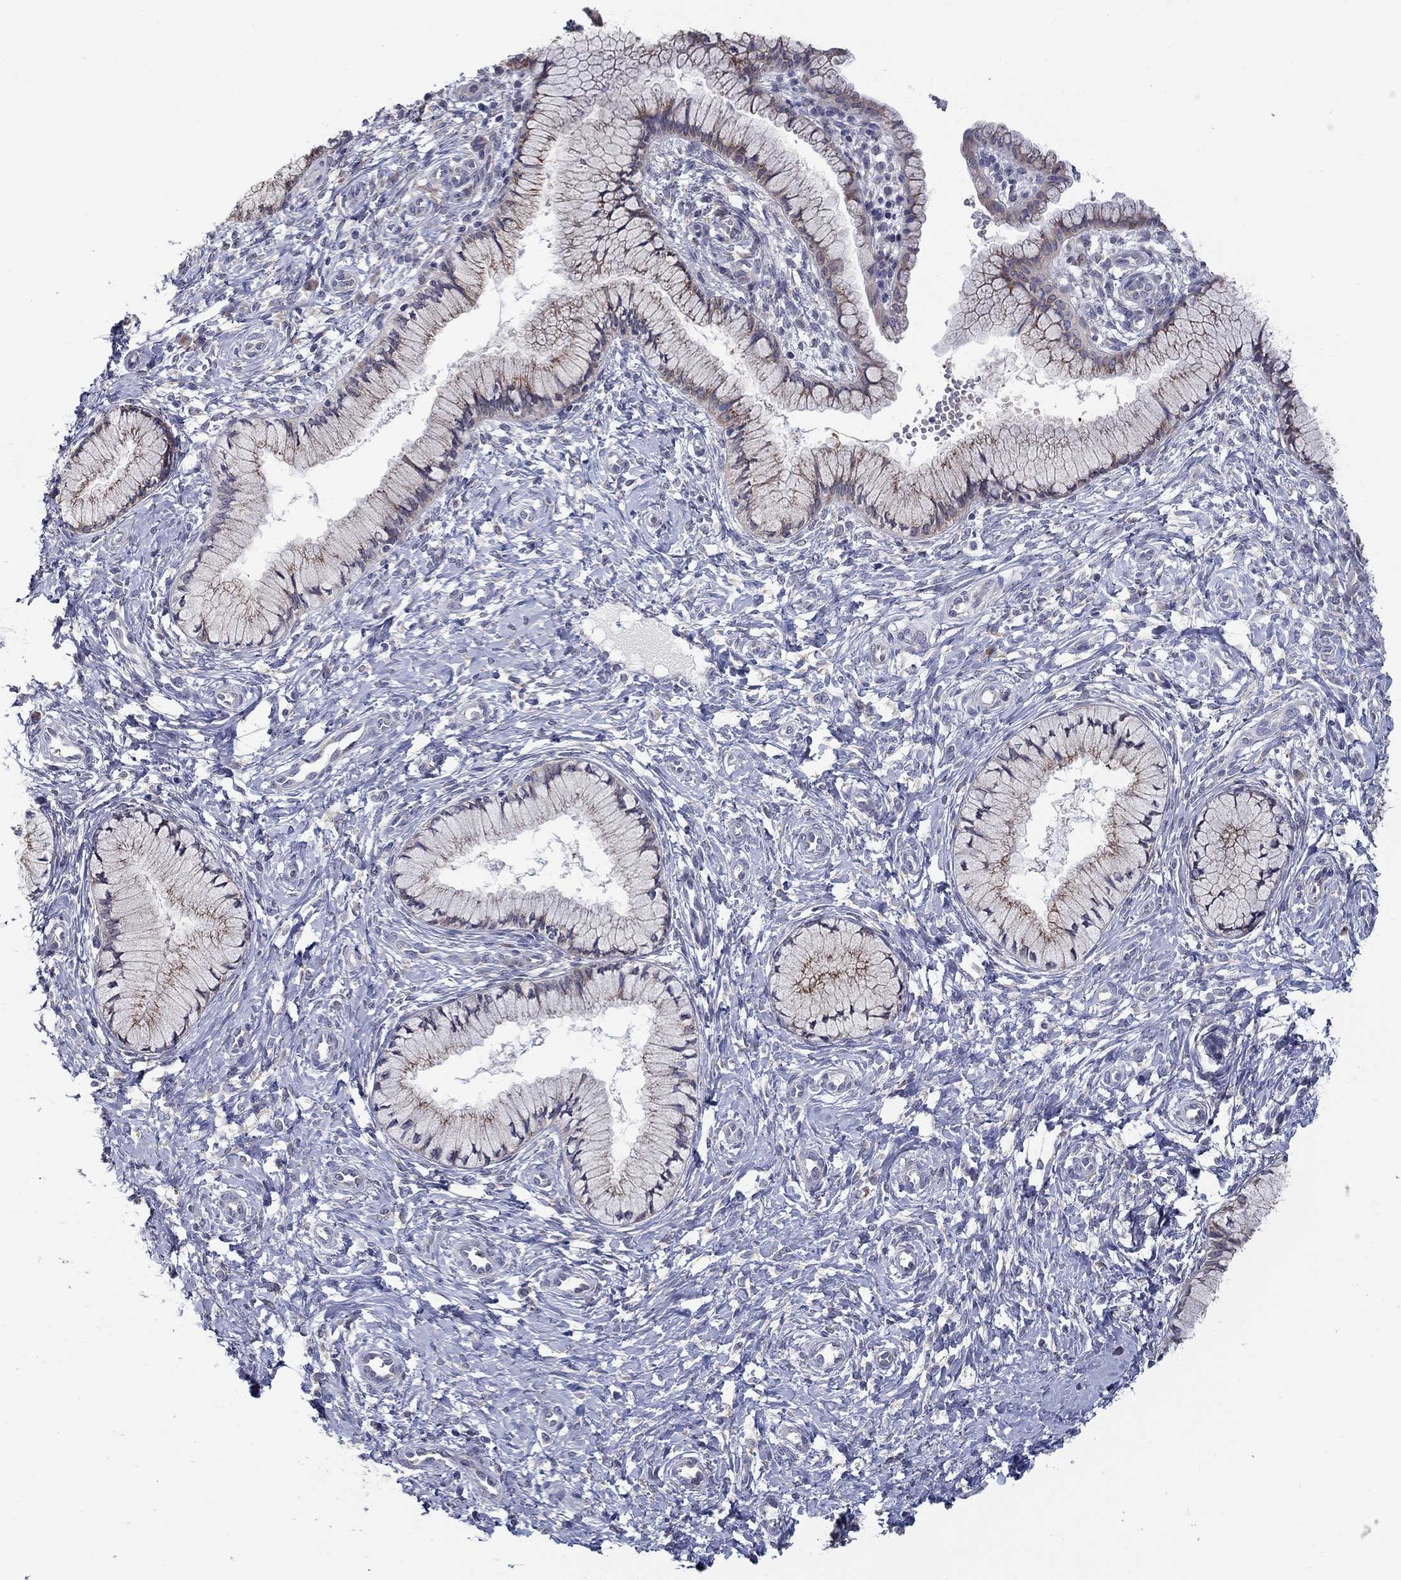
{"staining": {"intensity": "weak", "quantity": "25%-75%", "location": "cytoplasmic/membranous"}, "tissue": "cervix", "cell_type": "Glandular cells", "image_type": "normal", "snomed": [{"axis": "morphology", "description": "Normal tissue, NOS"}, {"axis": "topography", "description": "Cervix"}], "caption": "Immunohistochemistry of normal cervix exhibits low levels of weak cytoplasmic/membranous positivity in about 25%-75% of glandular cells. (Brightfield microscopy of DAB IHC at high magnification).", "gene": "QRFPR", "patient": {"sex": "female", "age": 37}}